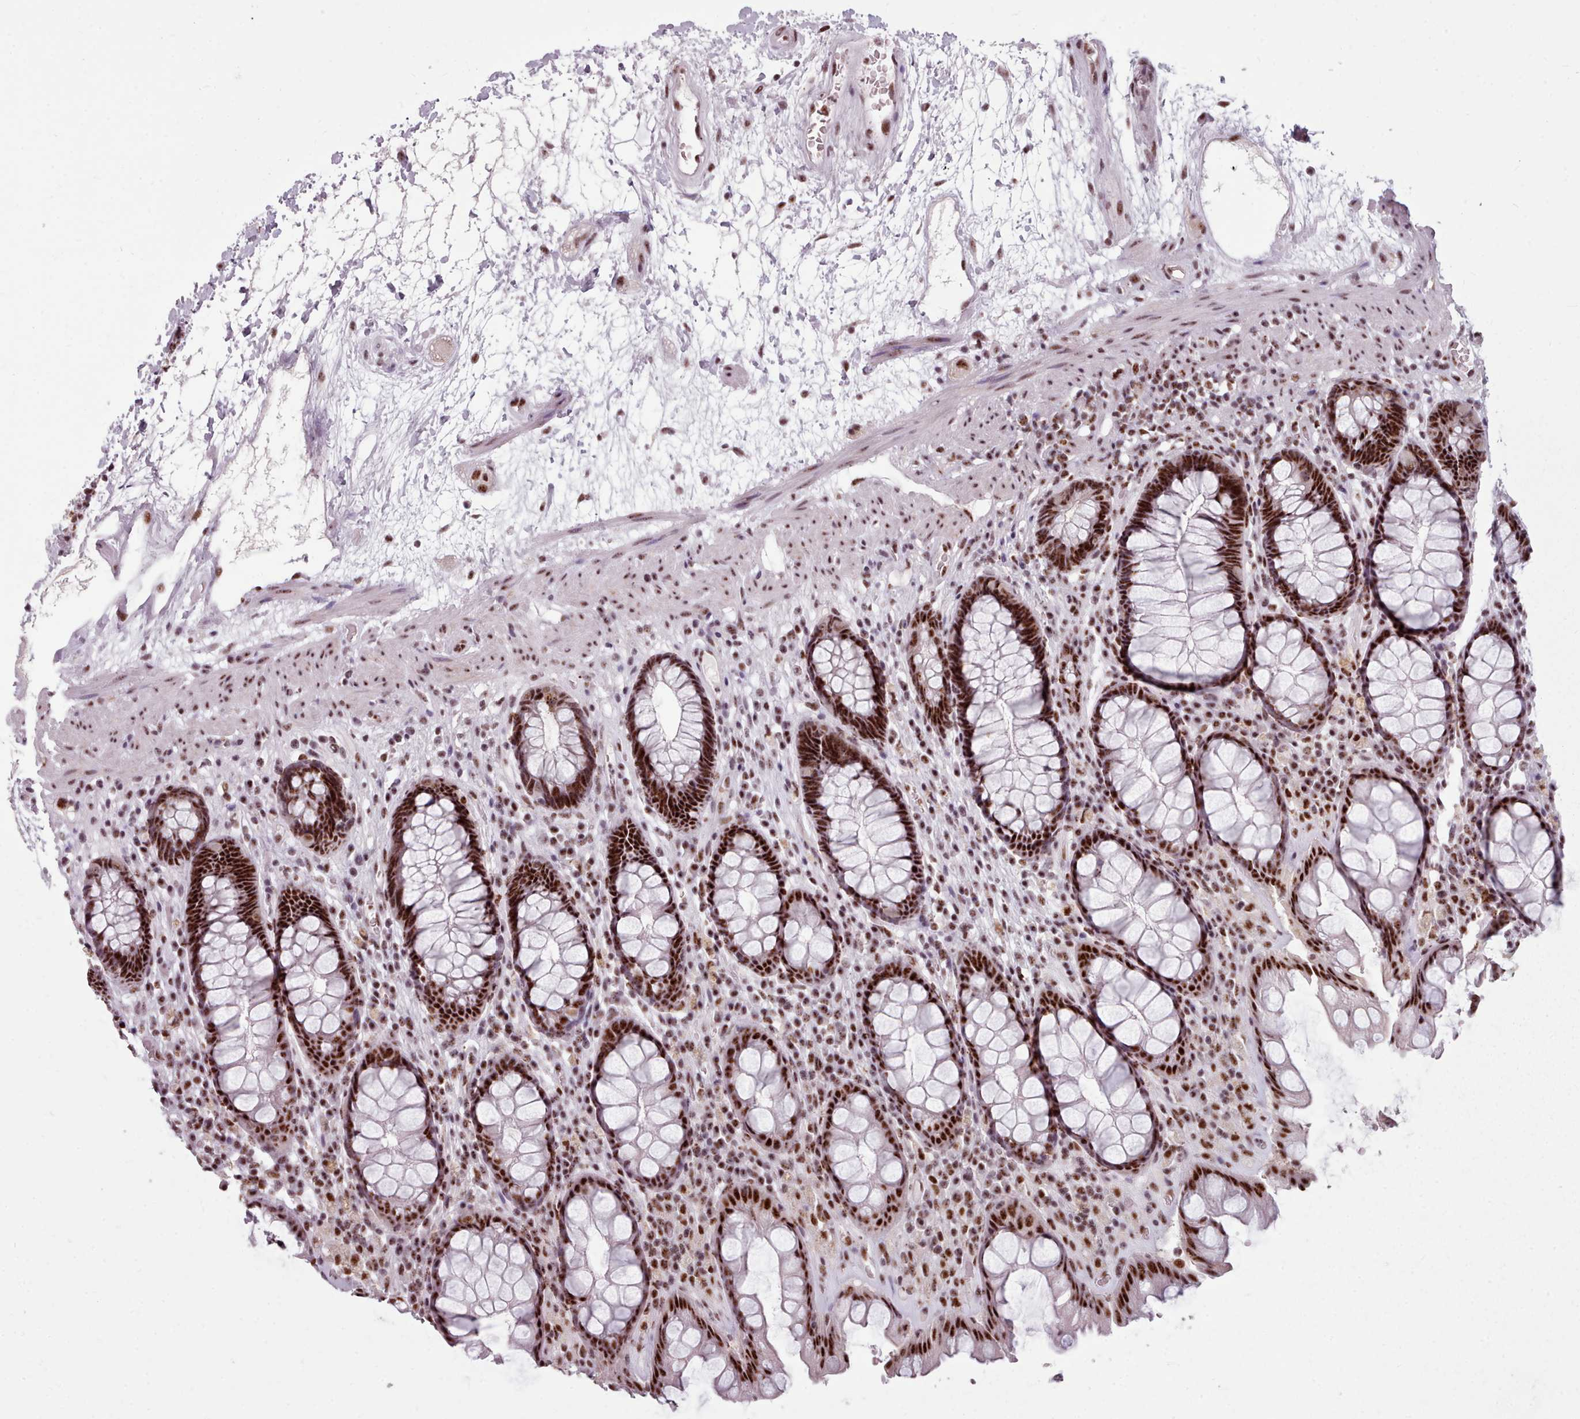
{"staining": {"intensity": "strong", "quantity": ">75%", "location": "nuclear"}, "tissue": "rectum", "cell_type": "Glandular cells", "image_type": "normal", "snomed": [{"axis": "morphology", "description": "Normal tissue, NOS"}, {"axis": "topography", "description": "Rectum"}], "caption": "Brown immunohistochemical staining in benign rectum reveals strong nuclear positivity in approximately >75% of glandular cells. (DAB (3,3'-diaminobenzidine) IHC with brightfield microscopy, high magnification).", "gene": "SRRM1", "patient": {"sex": "male", "age": 64}}